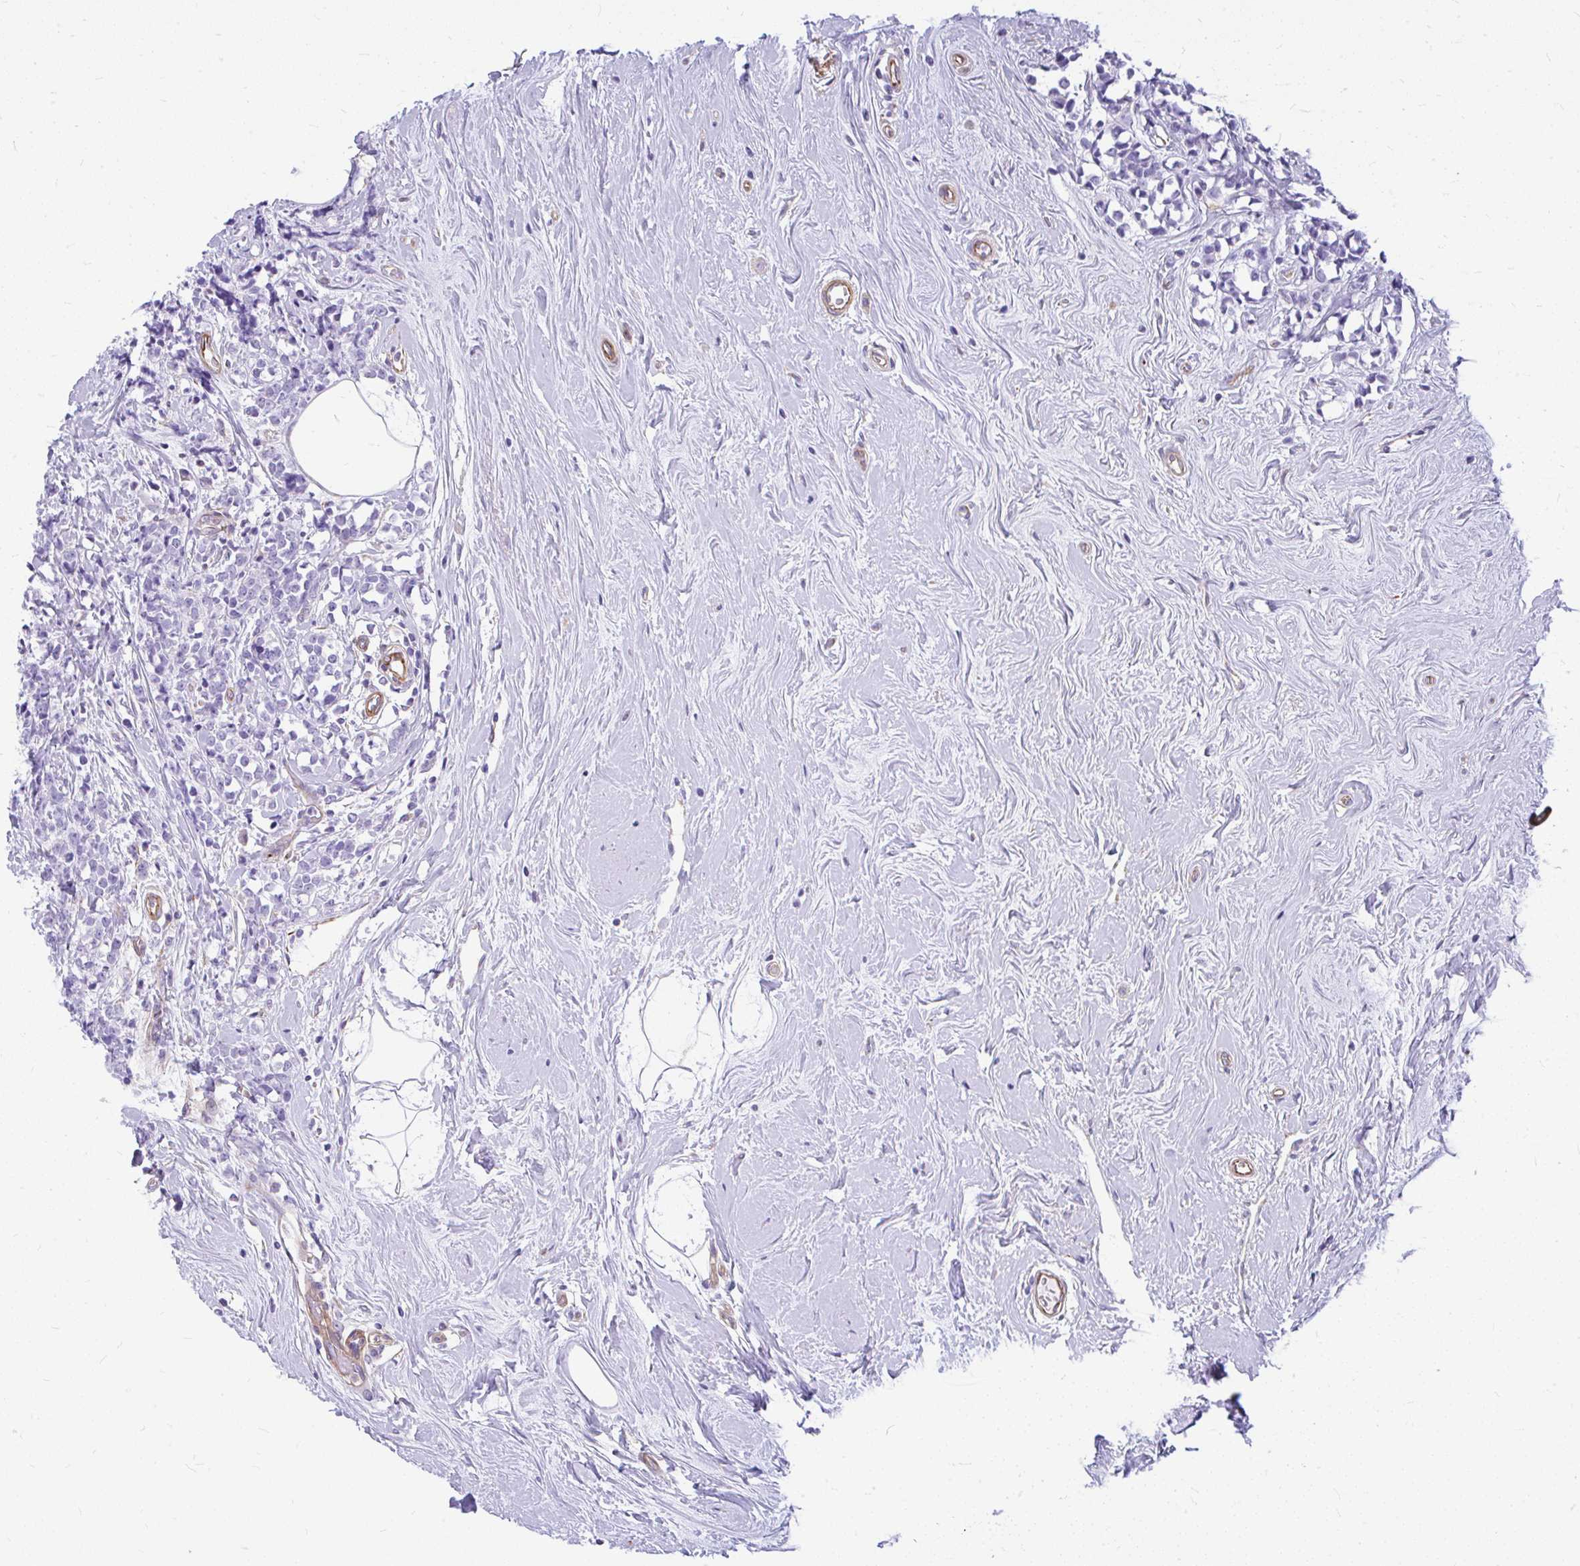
{"staining": {"intensity": "negative", "quantity": "none", "location": "none"}, "tissue": "breast cancer", "cell_type": "Tumor cells", "image_type": "cancer", "snomed": [{"axis": "morphology", "description": "Lobular carcinoma"}, {"axis": "topography", "description": "Breast"}], "caption": "A micrograph of breast lobular carcinoma stained for a protein shows no brown staining in tumor cells. (Stains: DAB immunohistochemistry (IHC) with hematoxylin counter stain, Microscopy: brightfield microscopy at high magnification).", "gene": "FAM83C", "patient": {"sex": "female", "age": 58}}